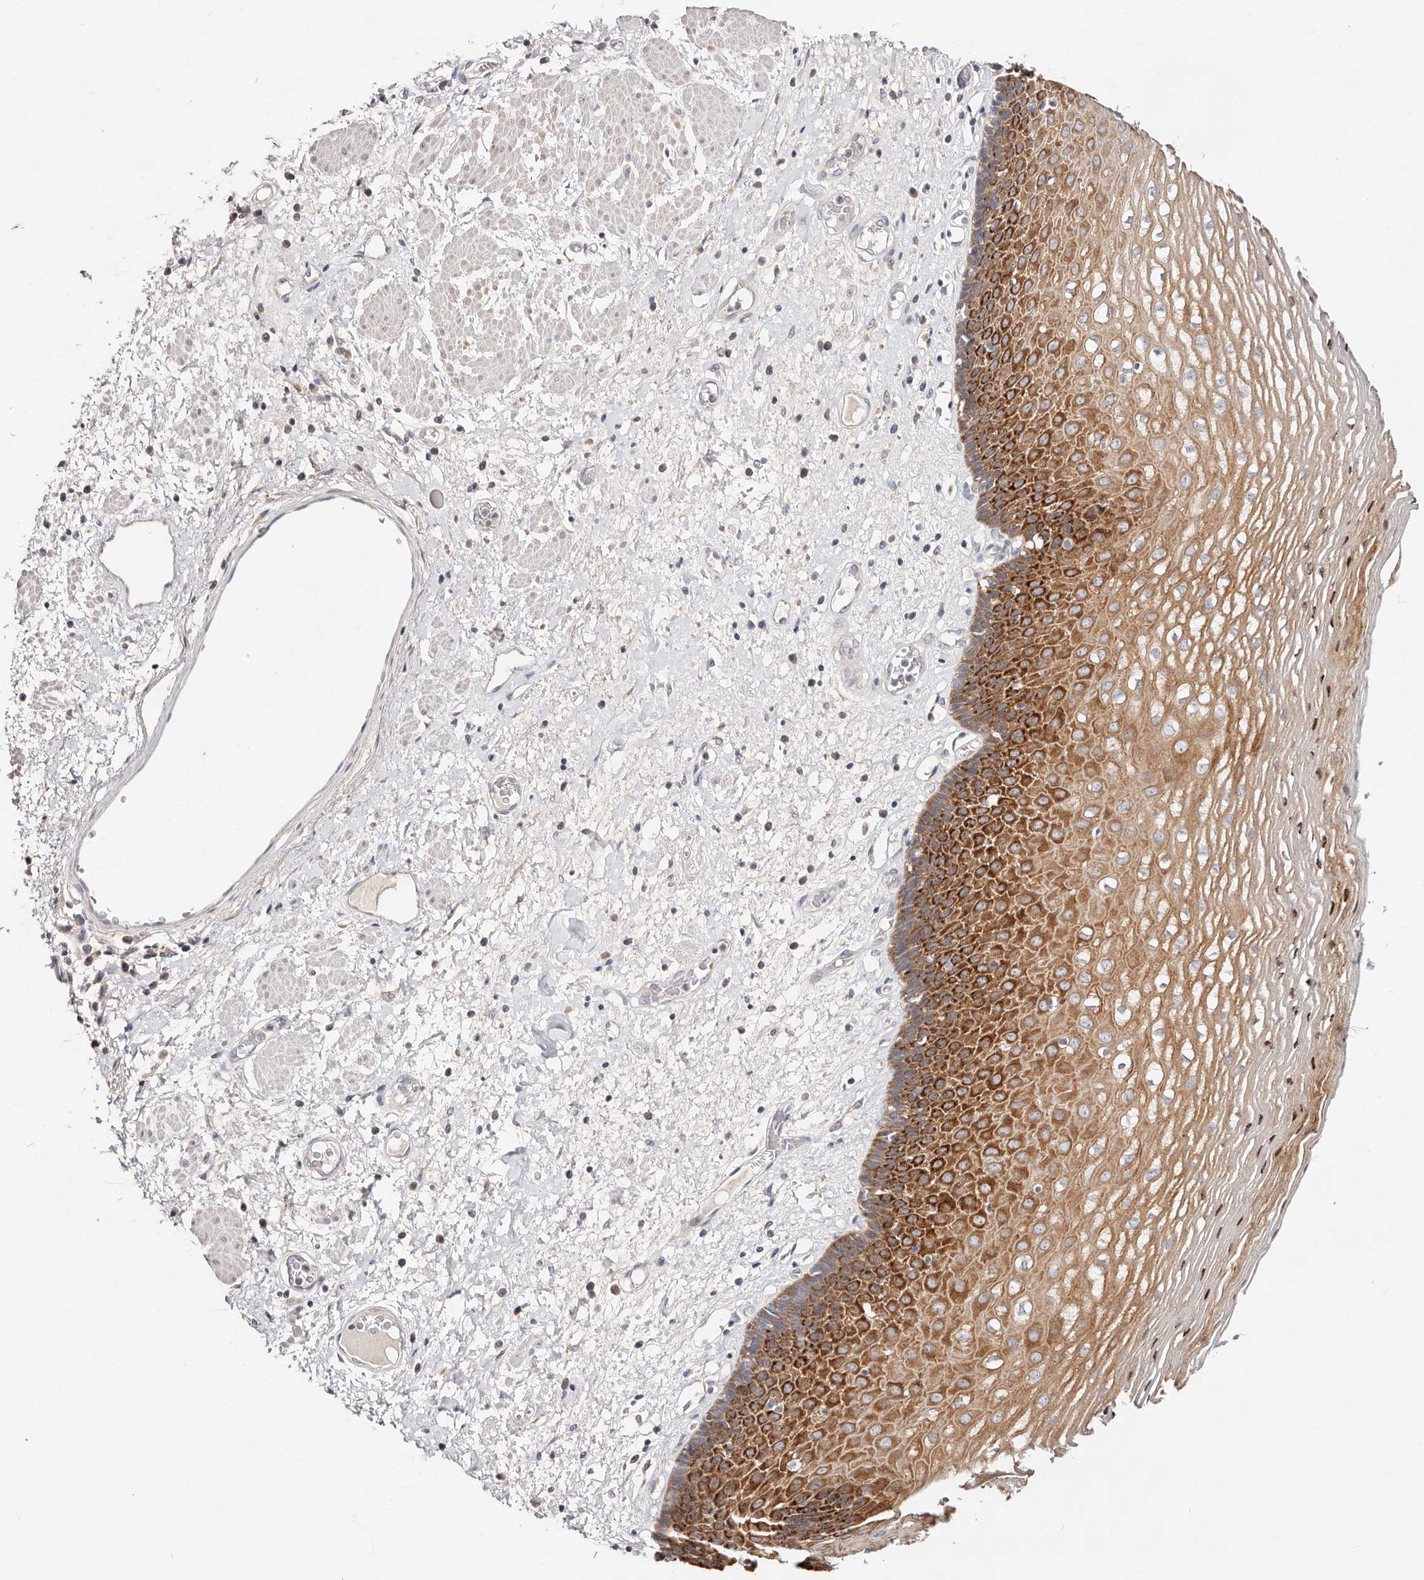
{"staining": {"intensity": "strong", "quantity": ">75%", "location": "cytoplasmic/membranous"}, "tissue": "esophagus", "cell_type": "Squamous epithelial cells", "image_type": "normal", "snomed": [{"axis": "morphology", "description": "Normal tissue, NOS"}, {"axis": "morphology", "description": "Adenocarcinoma, NOS"}, {"axis": "topography", "description": "Esophagus"}], "caption": "Strong cytoplasmic/membranous protein expression is appreciated in approximately >75% of squamous epithelial cells in esophagus.", "gene": "VIPAS39", "patient": {"sex": "male", "age": 62}}